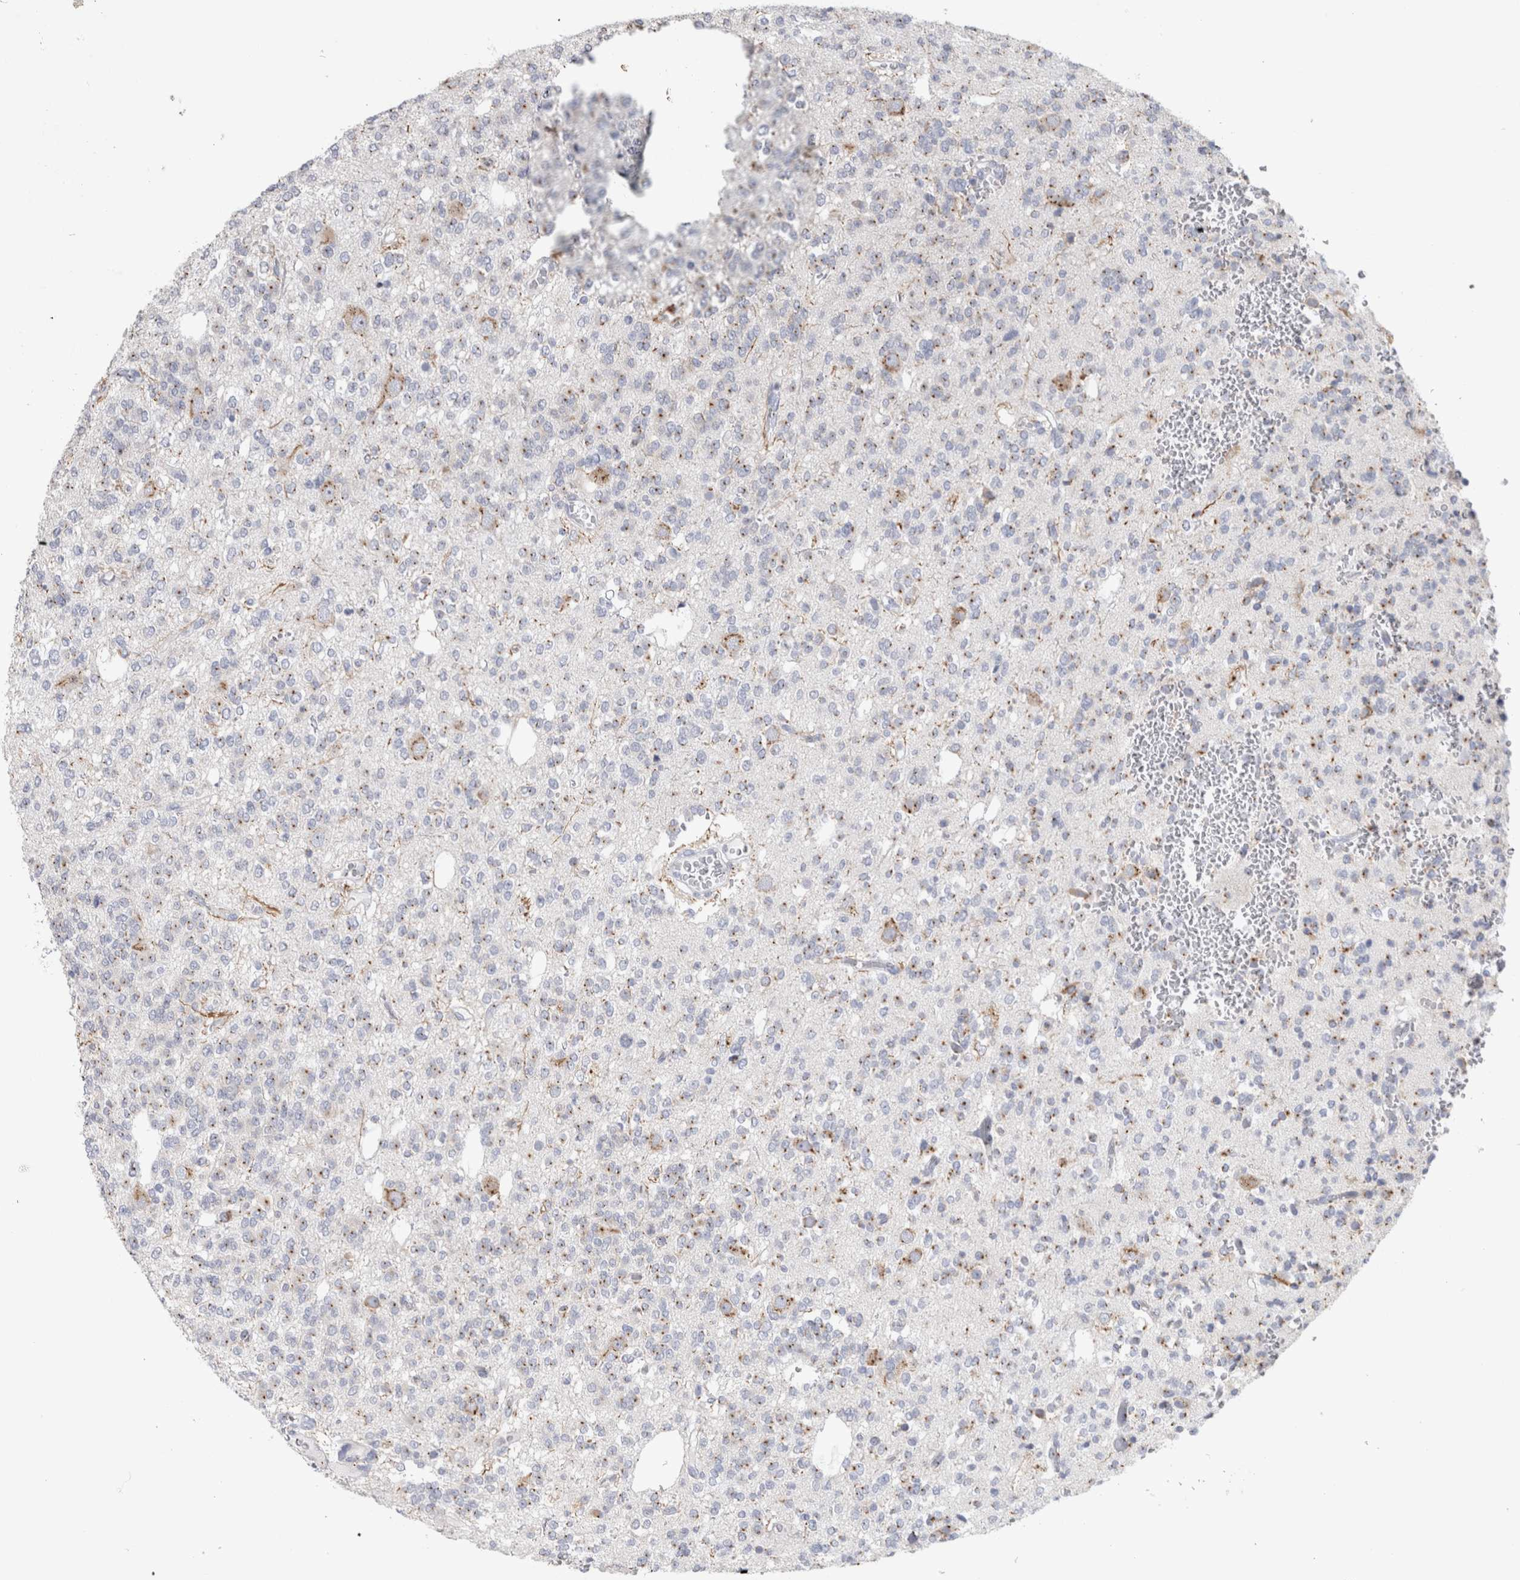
{"staining": {"intensity": "weak", "quantity": "25%-75%", "location": "cytoplasmic/membranous"}, "tissue": "glioma", "cell_type": "Tumor cells", "image_type": "cancer", "snomed": [{"axis": "morphology", "description": "Glioma, malignant, Low grade"}, {"axis": "topography", "description": "Brain"}], "caption": "Tumor cells demonstrate low levels of weak cytoplasmic/membranous expression in about 25%-75% of cells in low-grade glioma (malignant).", "gene": "AKAP9", "patient": {"sex": "male", "age": 38}}